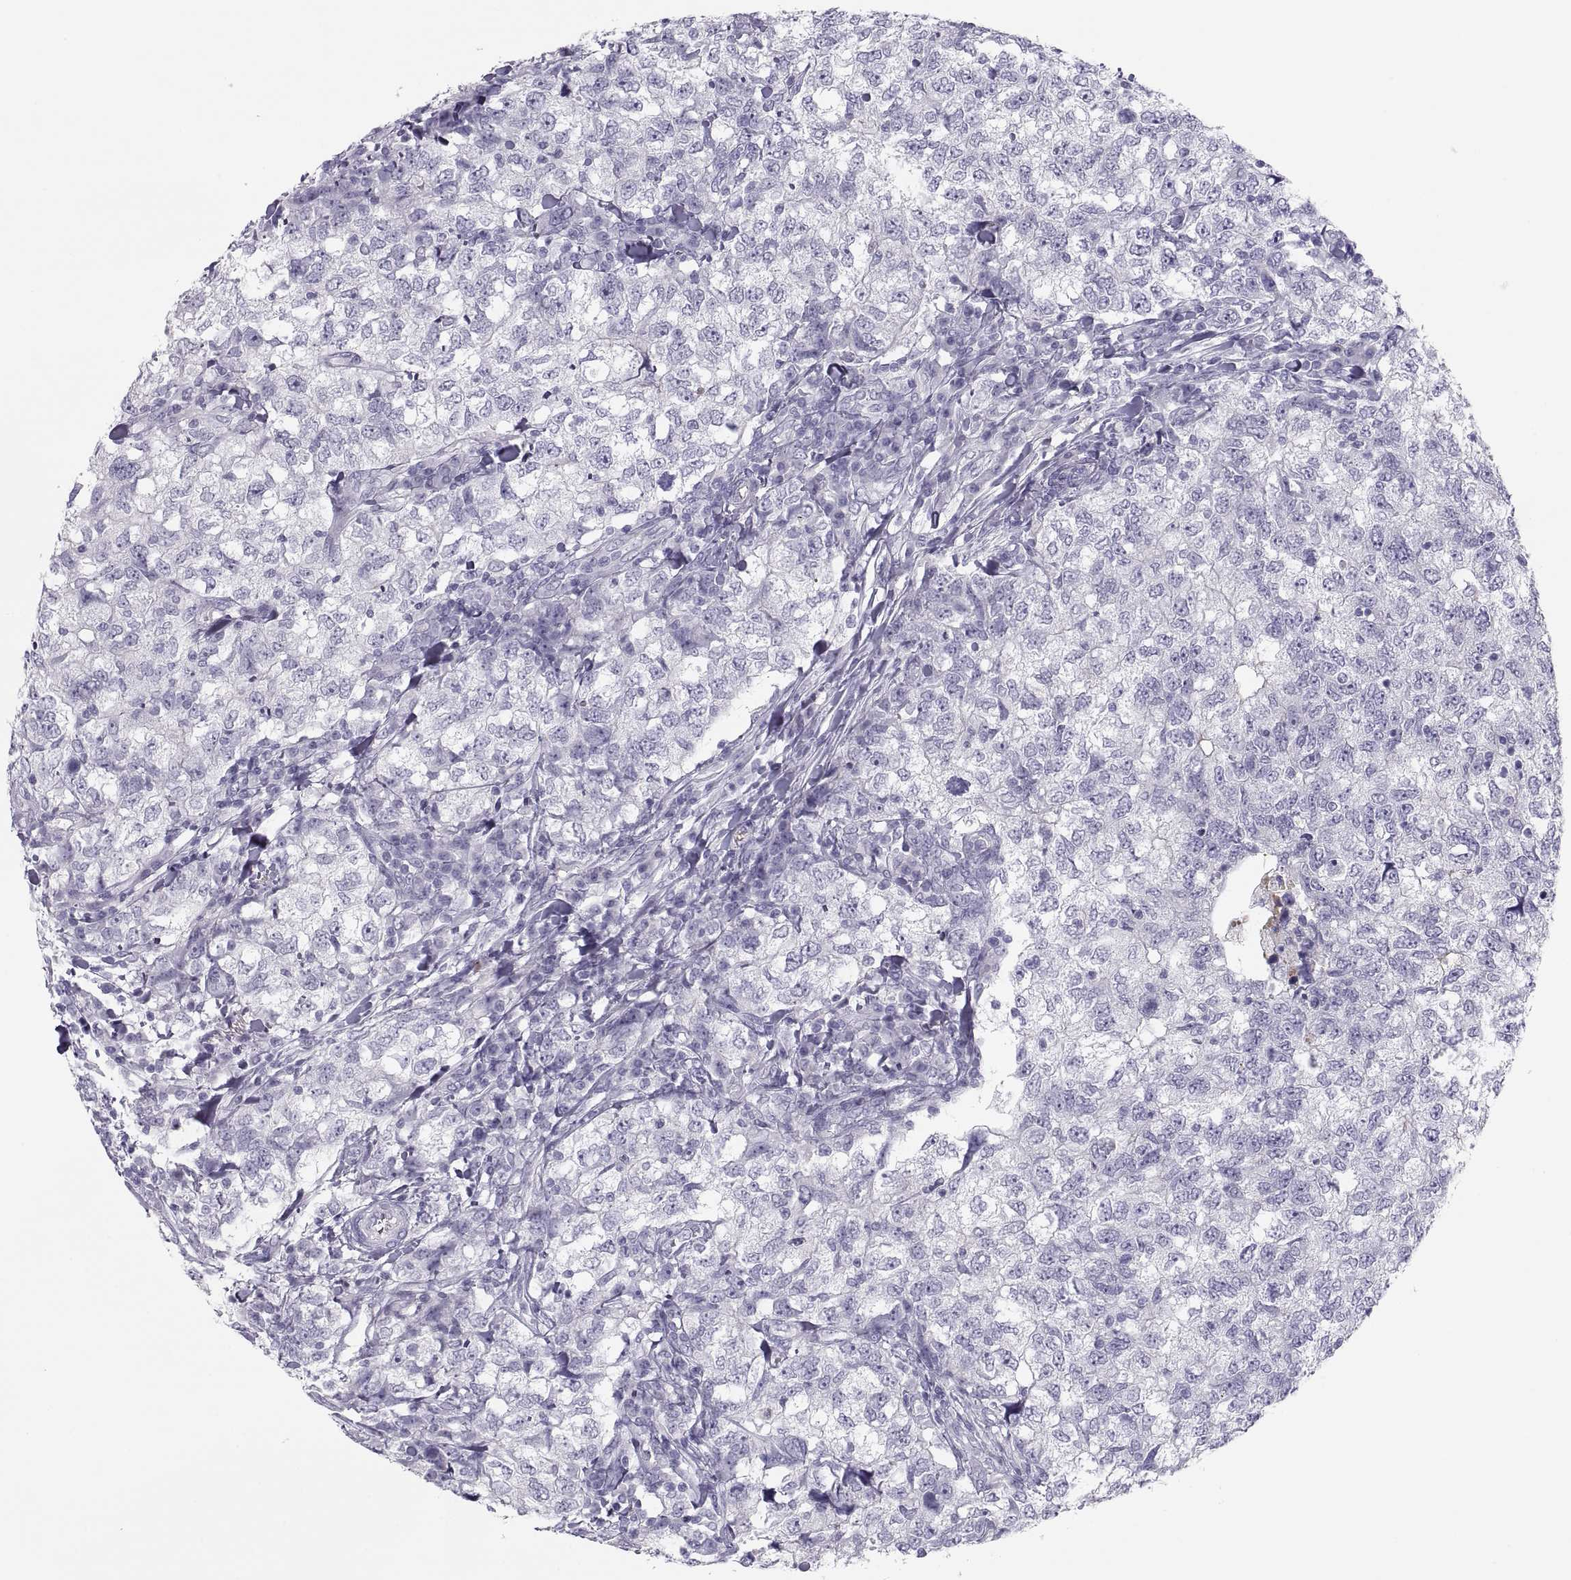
{"staining": {"intensity": "negative", "quantity": "none", "location": "none"}, "tissue": "breast cancer", "cell_type": "Tumor cells", "image_type": "cancer", "snomed": [{"axis": "morphology", "description": "Duct carcinoma"}, {"axis": "topography", "description": "Breast"}], "caption": "Histopathology image shows no protein expression in tumor cells of breast cancer tissue.", "gene": "MAGEB2", "patient": {"sex": "female", "age": 30}}